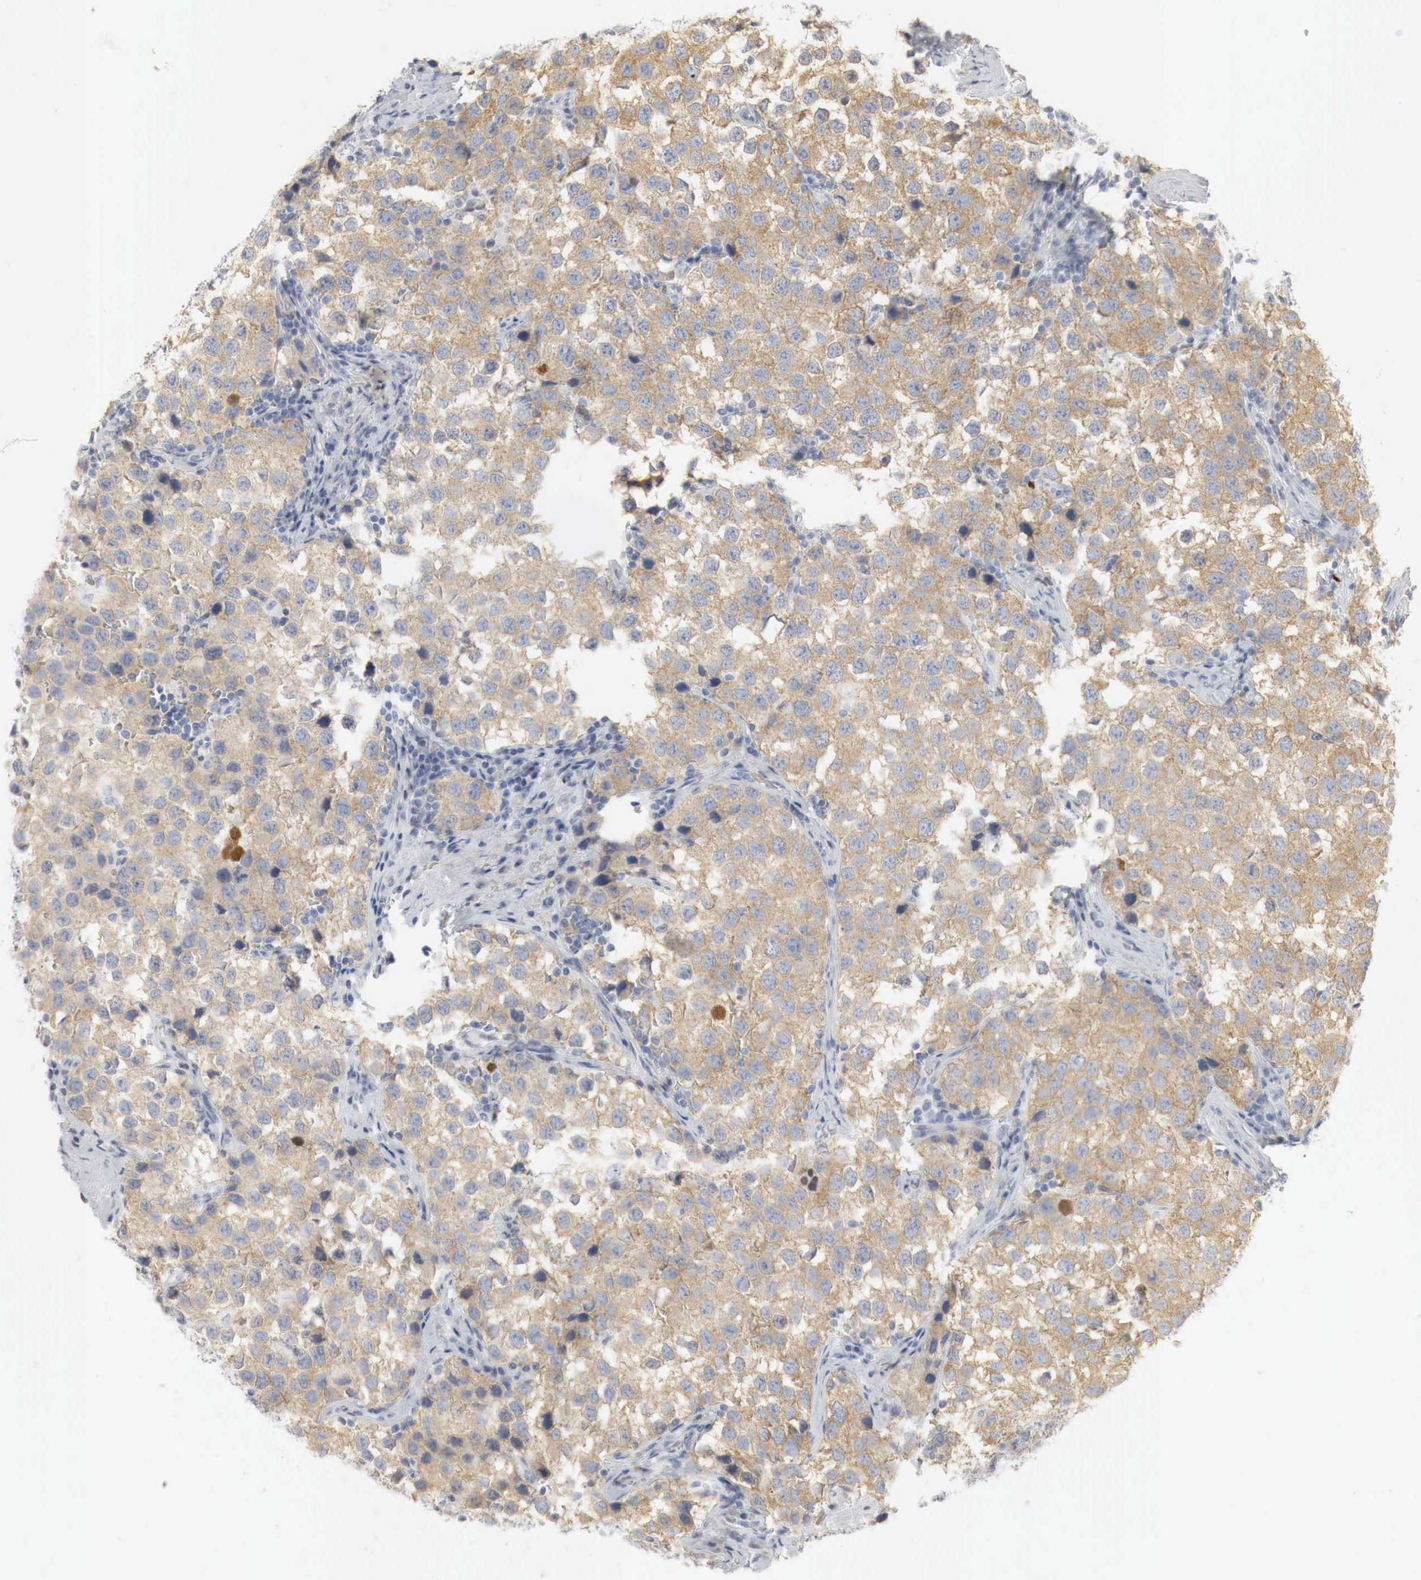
{"staining": {"intensity": "weak", "quantity": ">75%", "location": "cytoplasmic/membranous"}, "tissue": "testis cancer", "cell_type": "Tumor cells", "image_type": "cancer", "snomed": [{"axis": "morphology", "description": "Seminoma, NOS"}, {"axis": "topography", "description": "Testis"}], "caption": "Seminoma (testis) stained with DAB immunohistochemistry (IHC) demonstrates low levels of weak cytoplasmic/membranous staining in about >75% of tumor cells.", "gene": "TP63", "patient": {"sex": "male", "age": 39}}